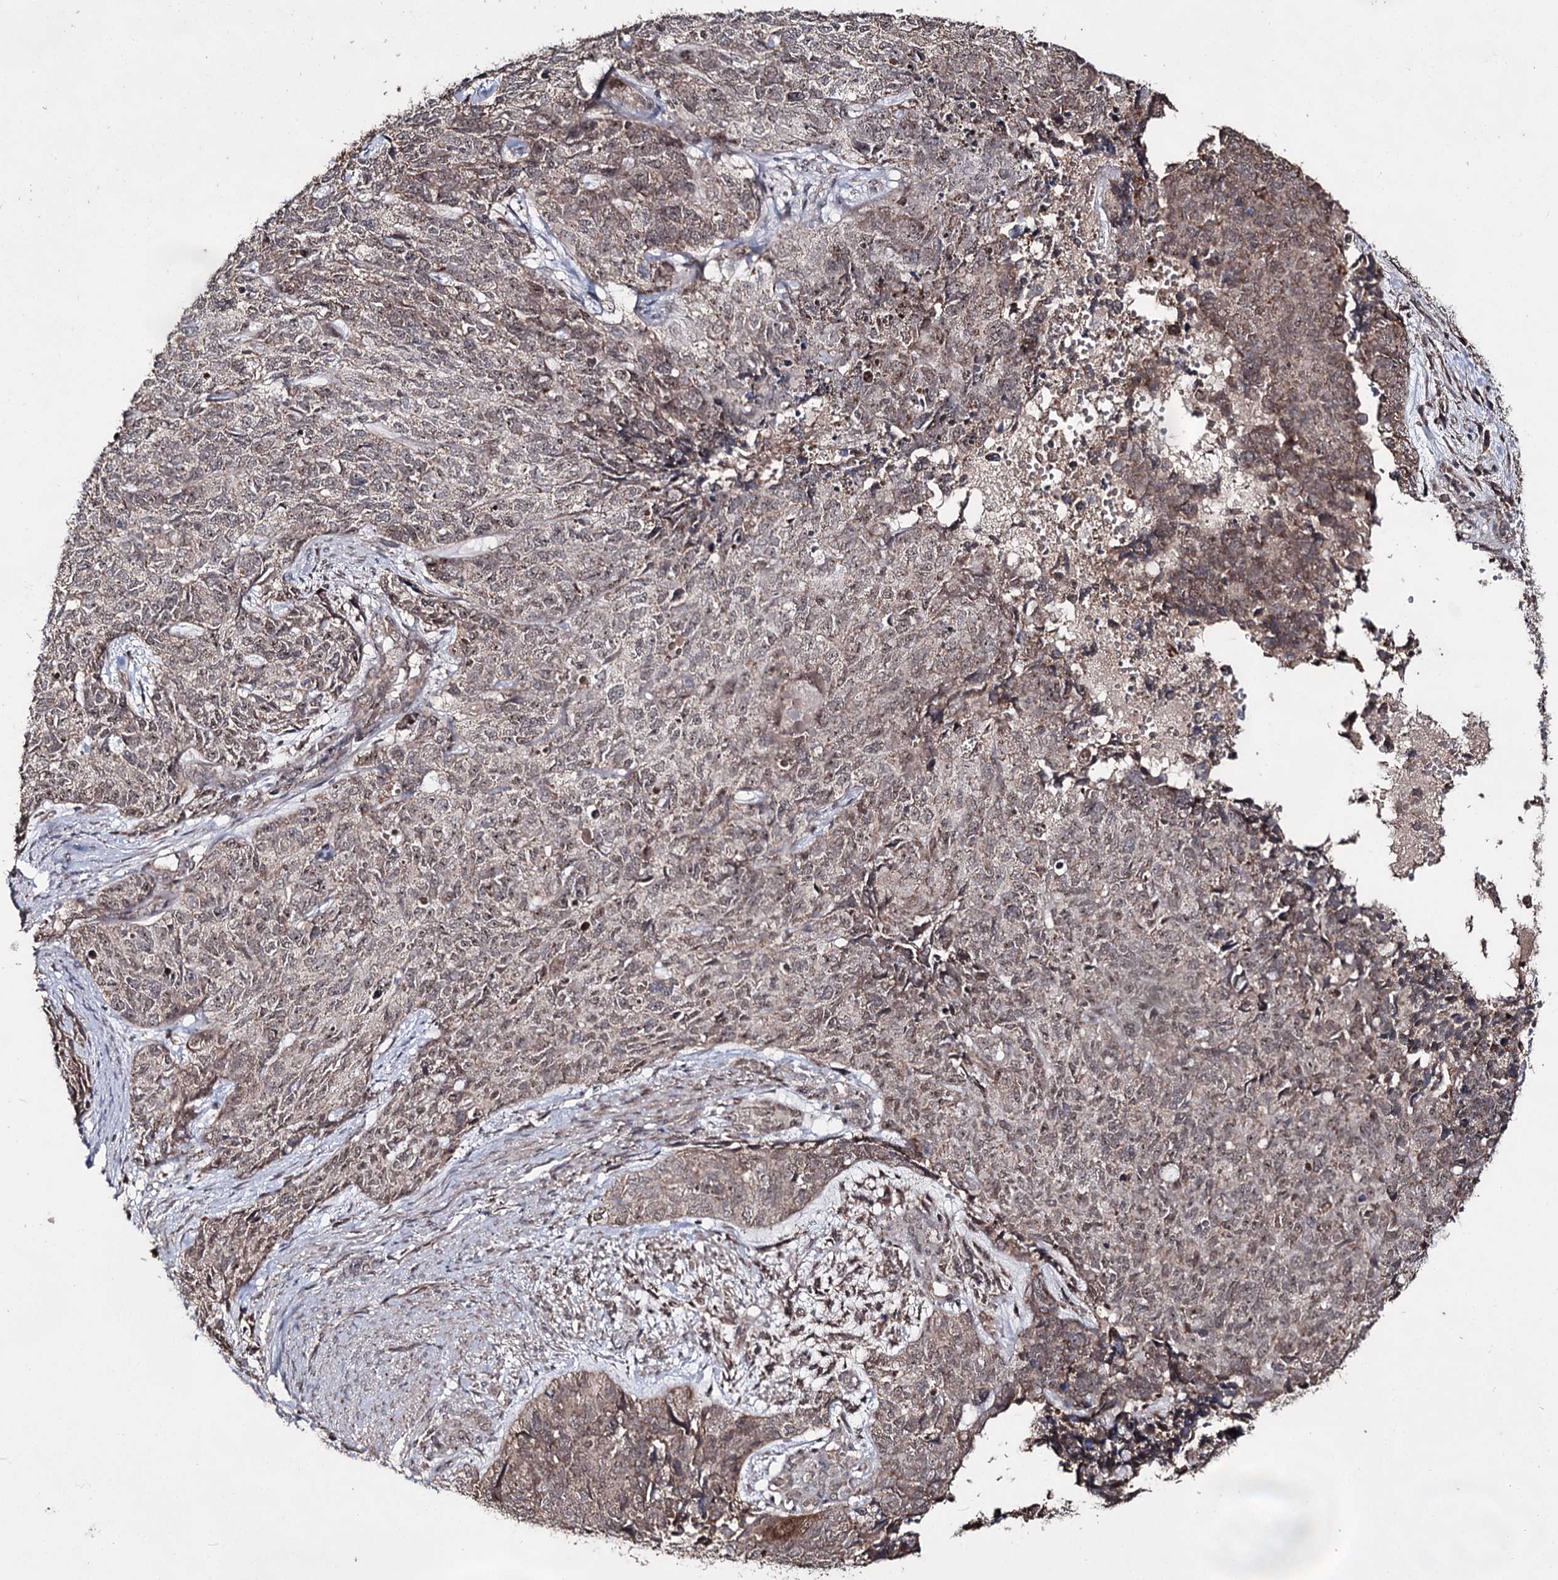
{"staining": {"intensity": "weak", "quantity": "25%-75%", "location": "nuclear"}, "tissue": "cervical cancer", "cell_type": "Tumor cells", "image_type": "cancer", "snomed": [{"axis": "morphology", "description": "Squamous cell carcinoma, NOS"}, {"axis": "topography", "description": "Cervix"}], "caption": "Cervical cancer tissue demonstrates weak nuclear expression in approximately 25%-75% of tumor cells (DAB (3,3'-diaminobenzidine) = brown stain, brightfield microscopy at high magnification).", "gene": "ACTR6", "patient": {"sex": "female", "age": 63}}